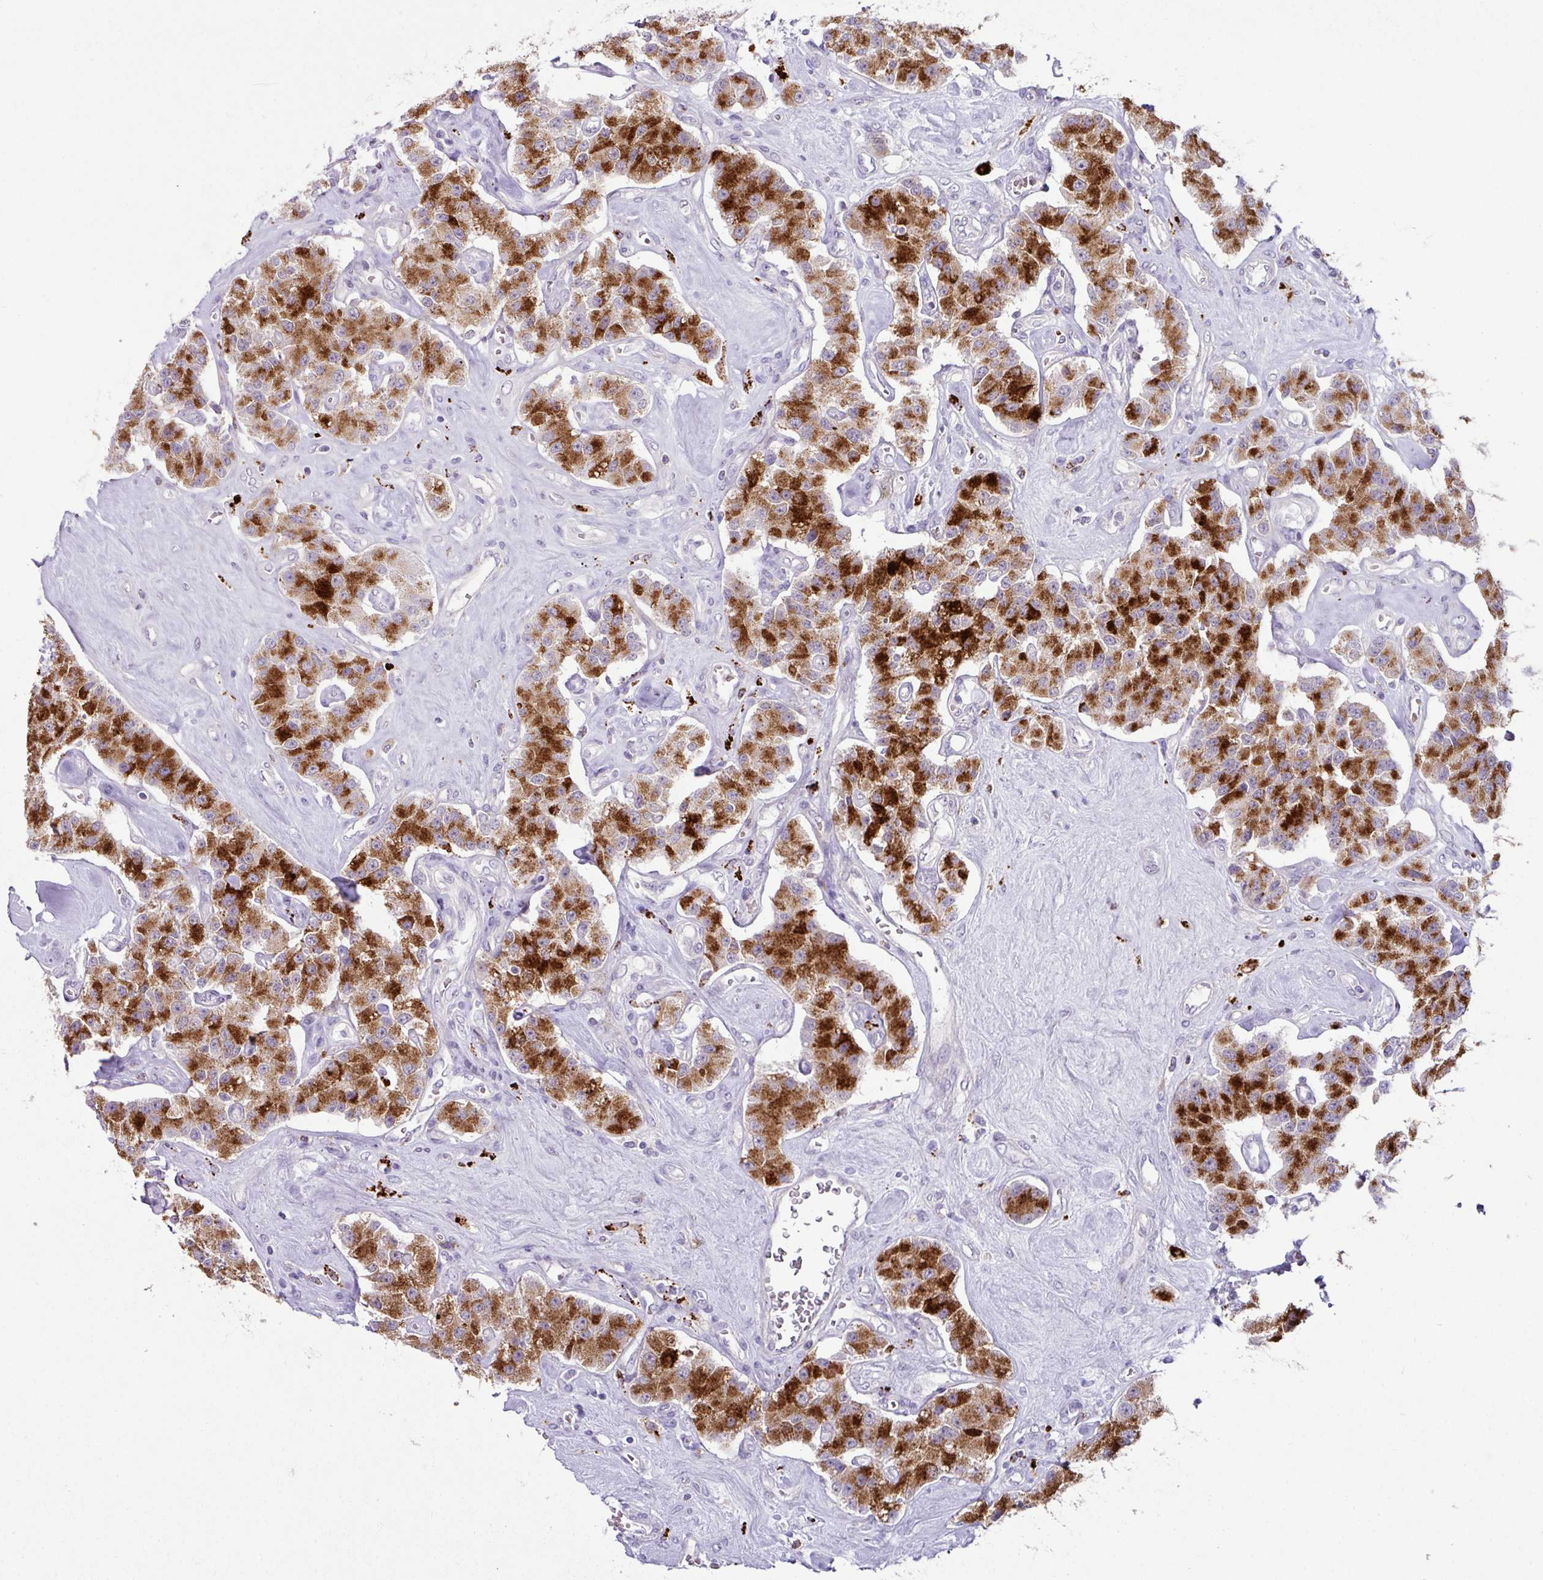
{"staining": {"intensity": "strong", "quantity": ">75%", "location": "cytoplasmic/membranous"}, "tissue": "carcinoid", "cell_type": "Tumor cells", "image_type": "cancer", "snomed": [{"axis": "morphology", "description": "Carcinoid, malignant, NOS"}, {"axis": "topography", "description": "Pancreas"}], "caption": "Immunohistochemical staining of human carcinoid (malignant) displays high levels of strong cytoplasmic/membranous protein positivity in approximately >75% of tumor cells.", "gene": "PLEKHH3", "patient": {"sex": "male", "age": 41}}